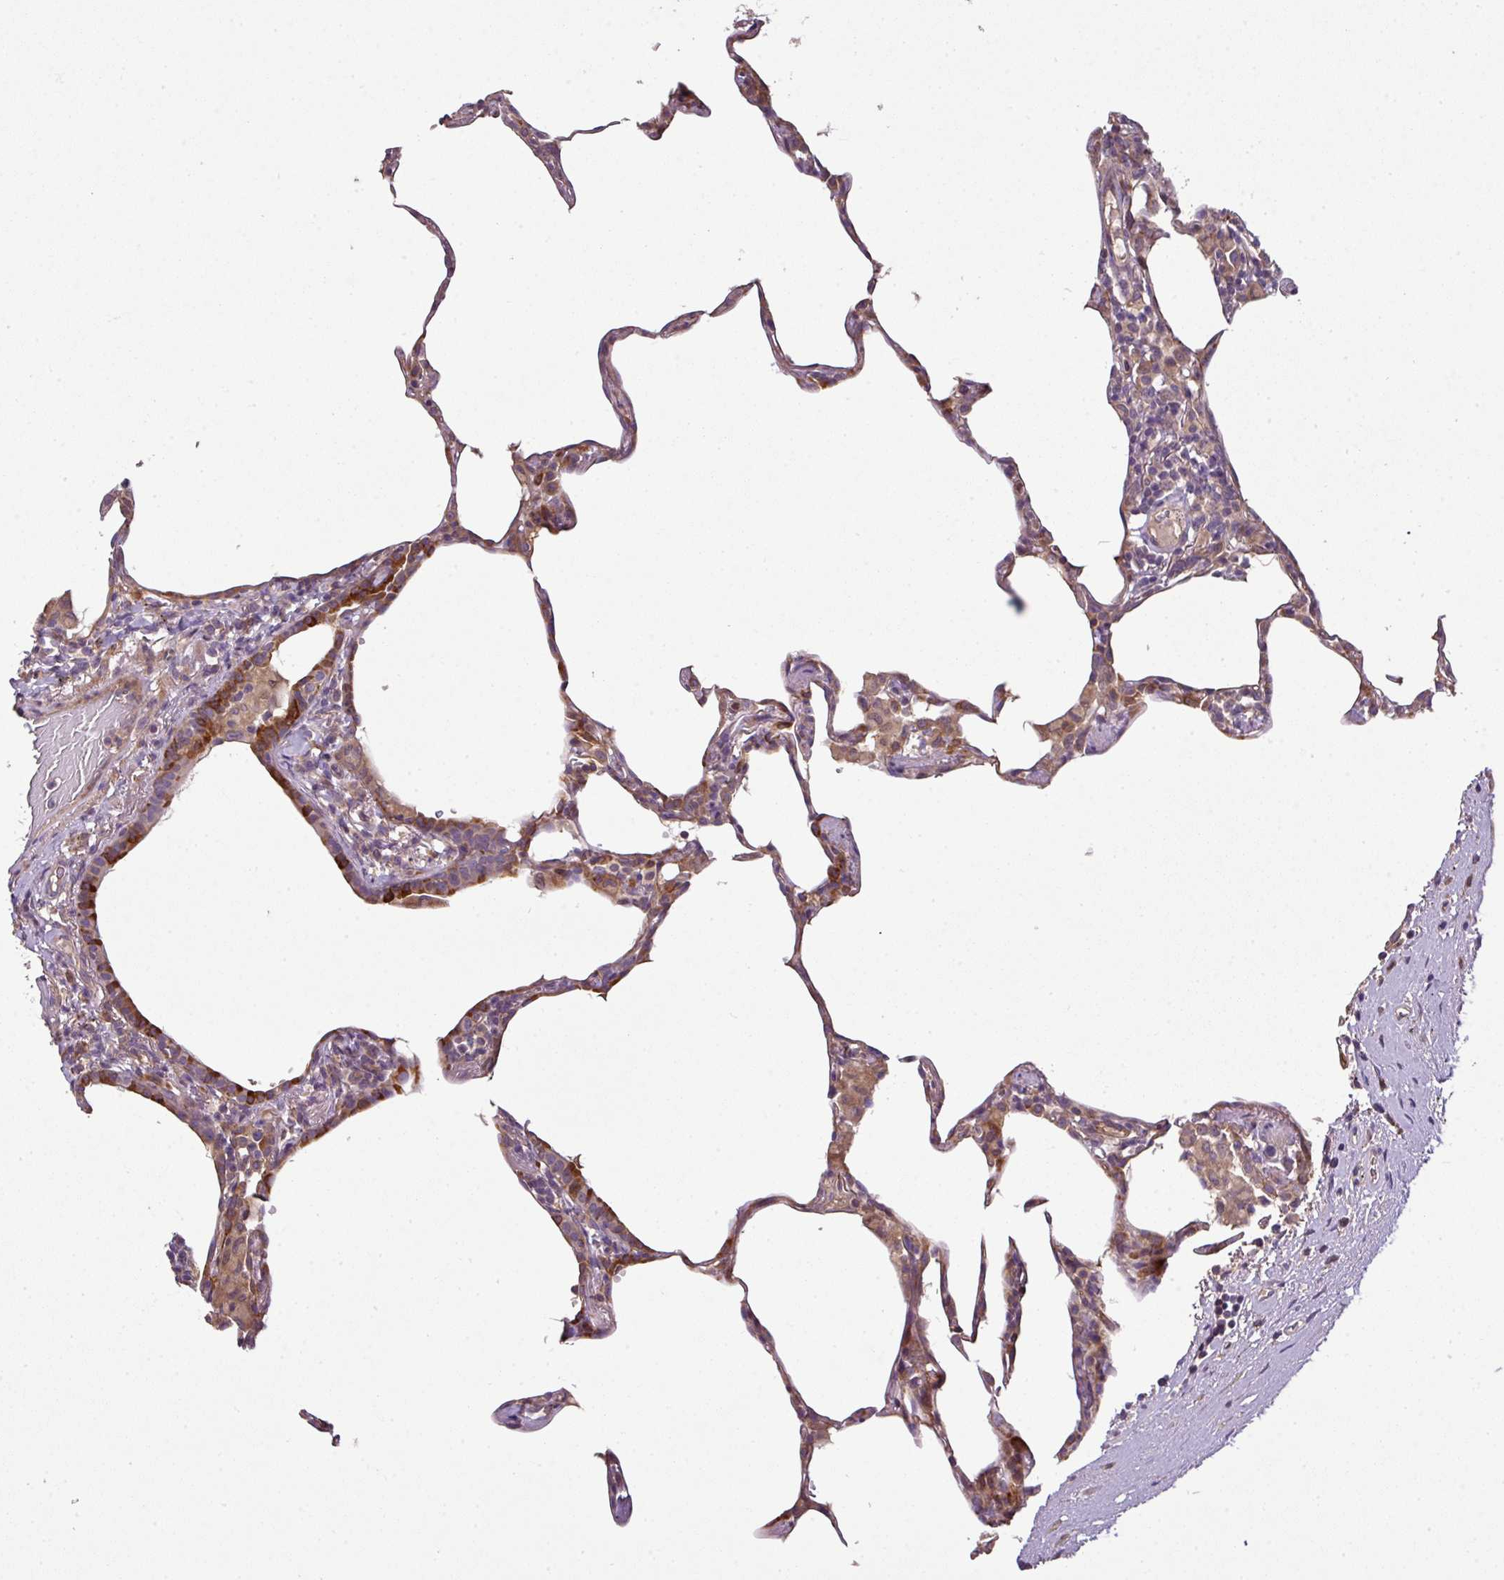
{"staining": {"intensity": "moderate", "quantity": "25%-75%", "location": "cytoplasmic/membranous"}, "tissue": "lung", "cell_type": "Alveolar cells", "image_type": "normal", "snomed": [{"axis": "morphology", "description": "Normal tissue, NOS"}, {"axis": "topography", "description": "Lung"}], "caption": "A brown stain shows moderate cytoplasmic/membranous positivity of a protein in alveolar cells of unremarkable lung.", "gene": "SPCS3", "patient": {"sex": "female", "age": 57}}